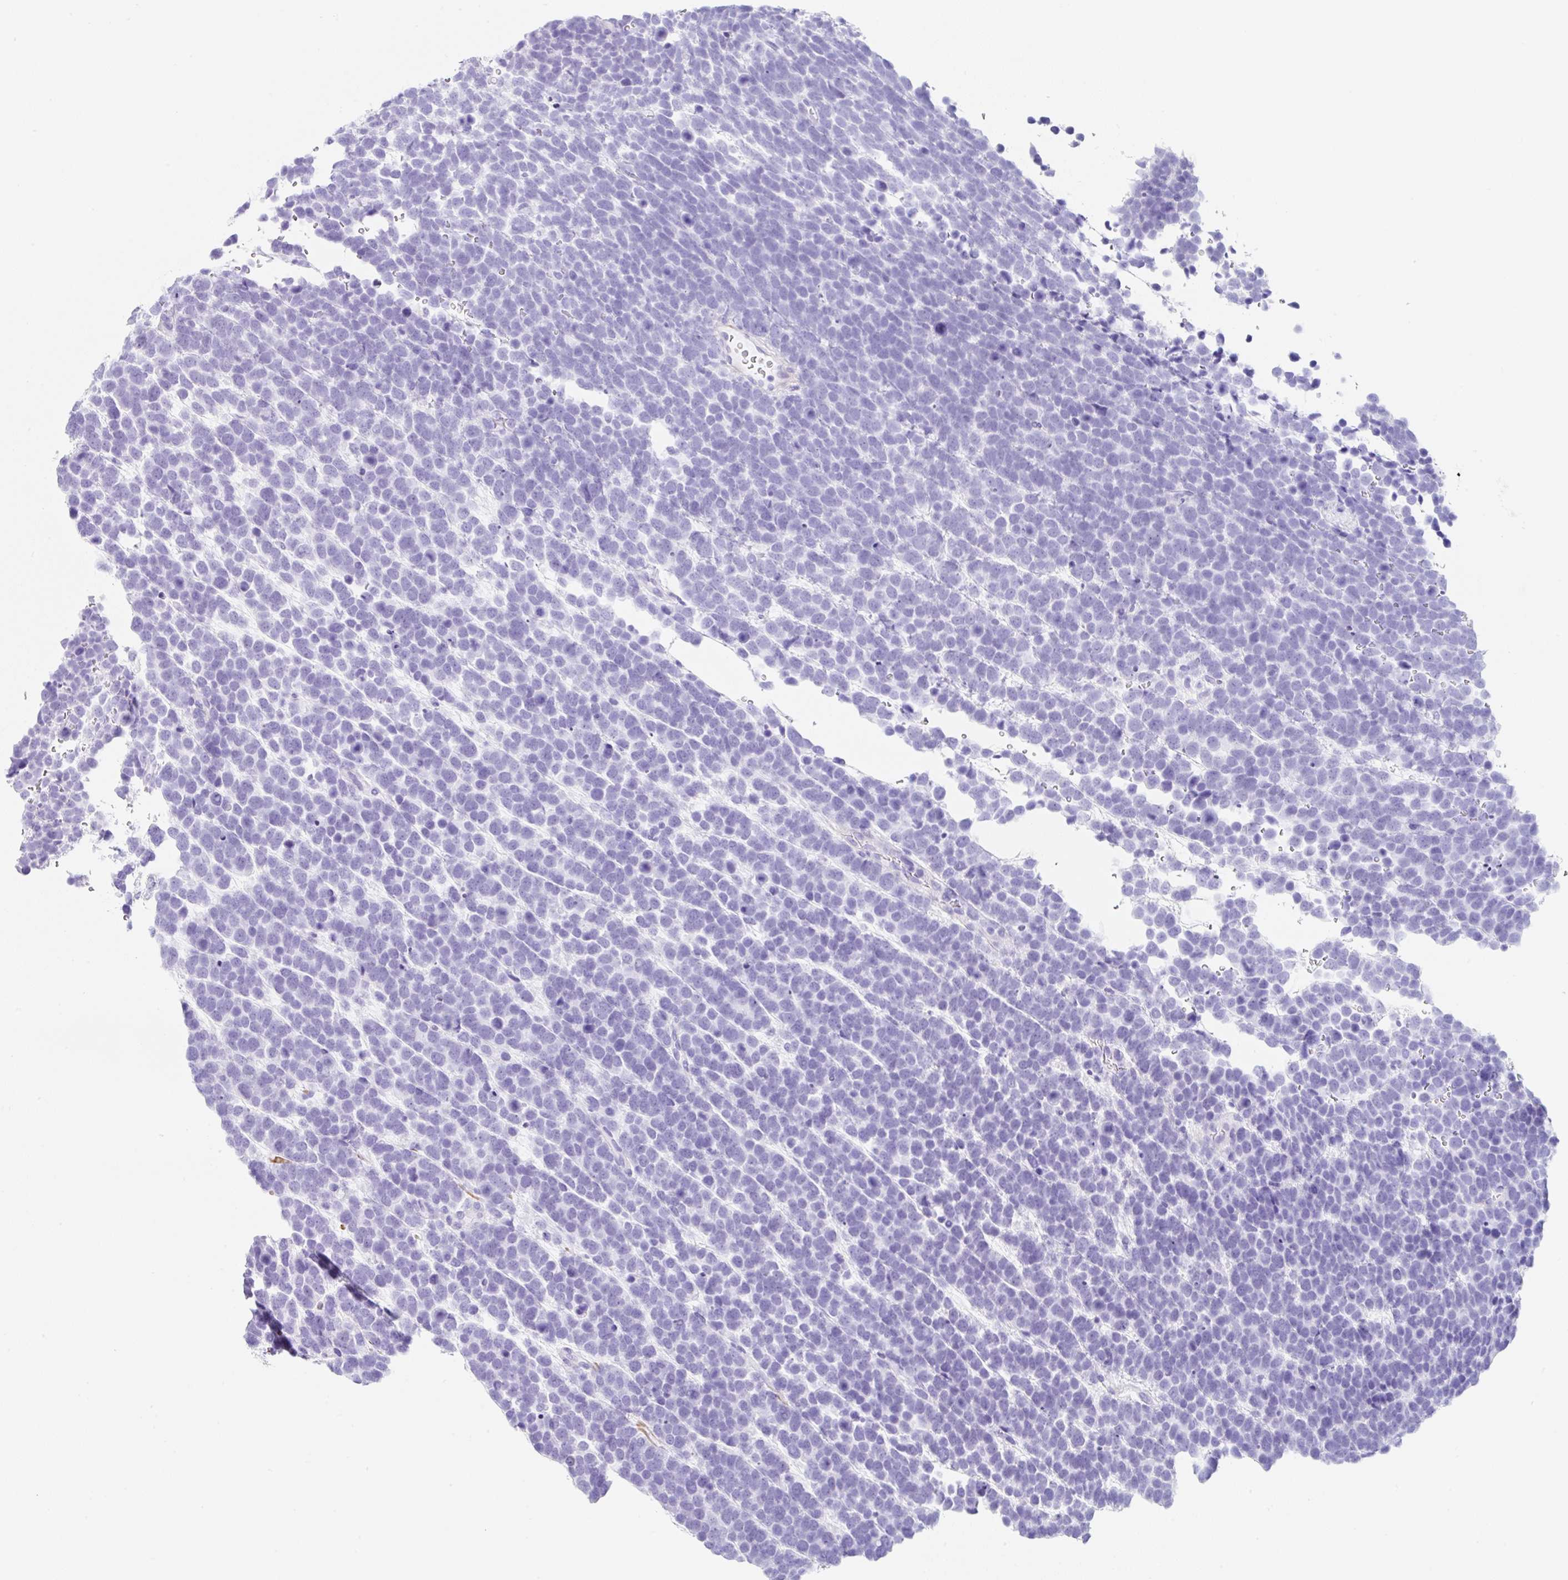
{"staining": {"intensity": "negative", "quantity": "none", "location": "none"}, "tissue": "urothelial cancer", "cell_type": "Tumor cells", "image_type": "cancer", "snomed": [{"axis": "morphology", "description": "Urothelial carcinoma, High grade"}, {"axis": "topography", "description": "Urinary bladder"}], "caption": "IHC of human urothelial carcinoma (high-grade) demonstrates no staining in tumor cells.", "gene": "CLDND2", "patient": {"sex": "female", "age": 82}}